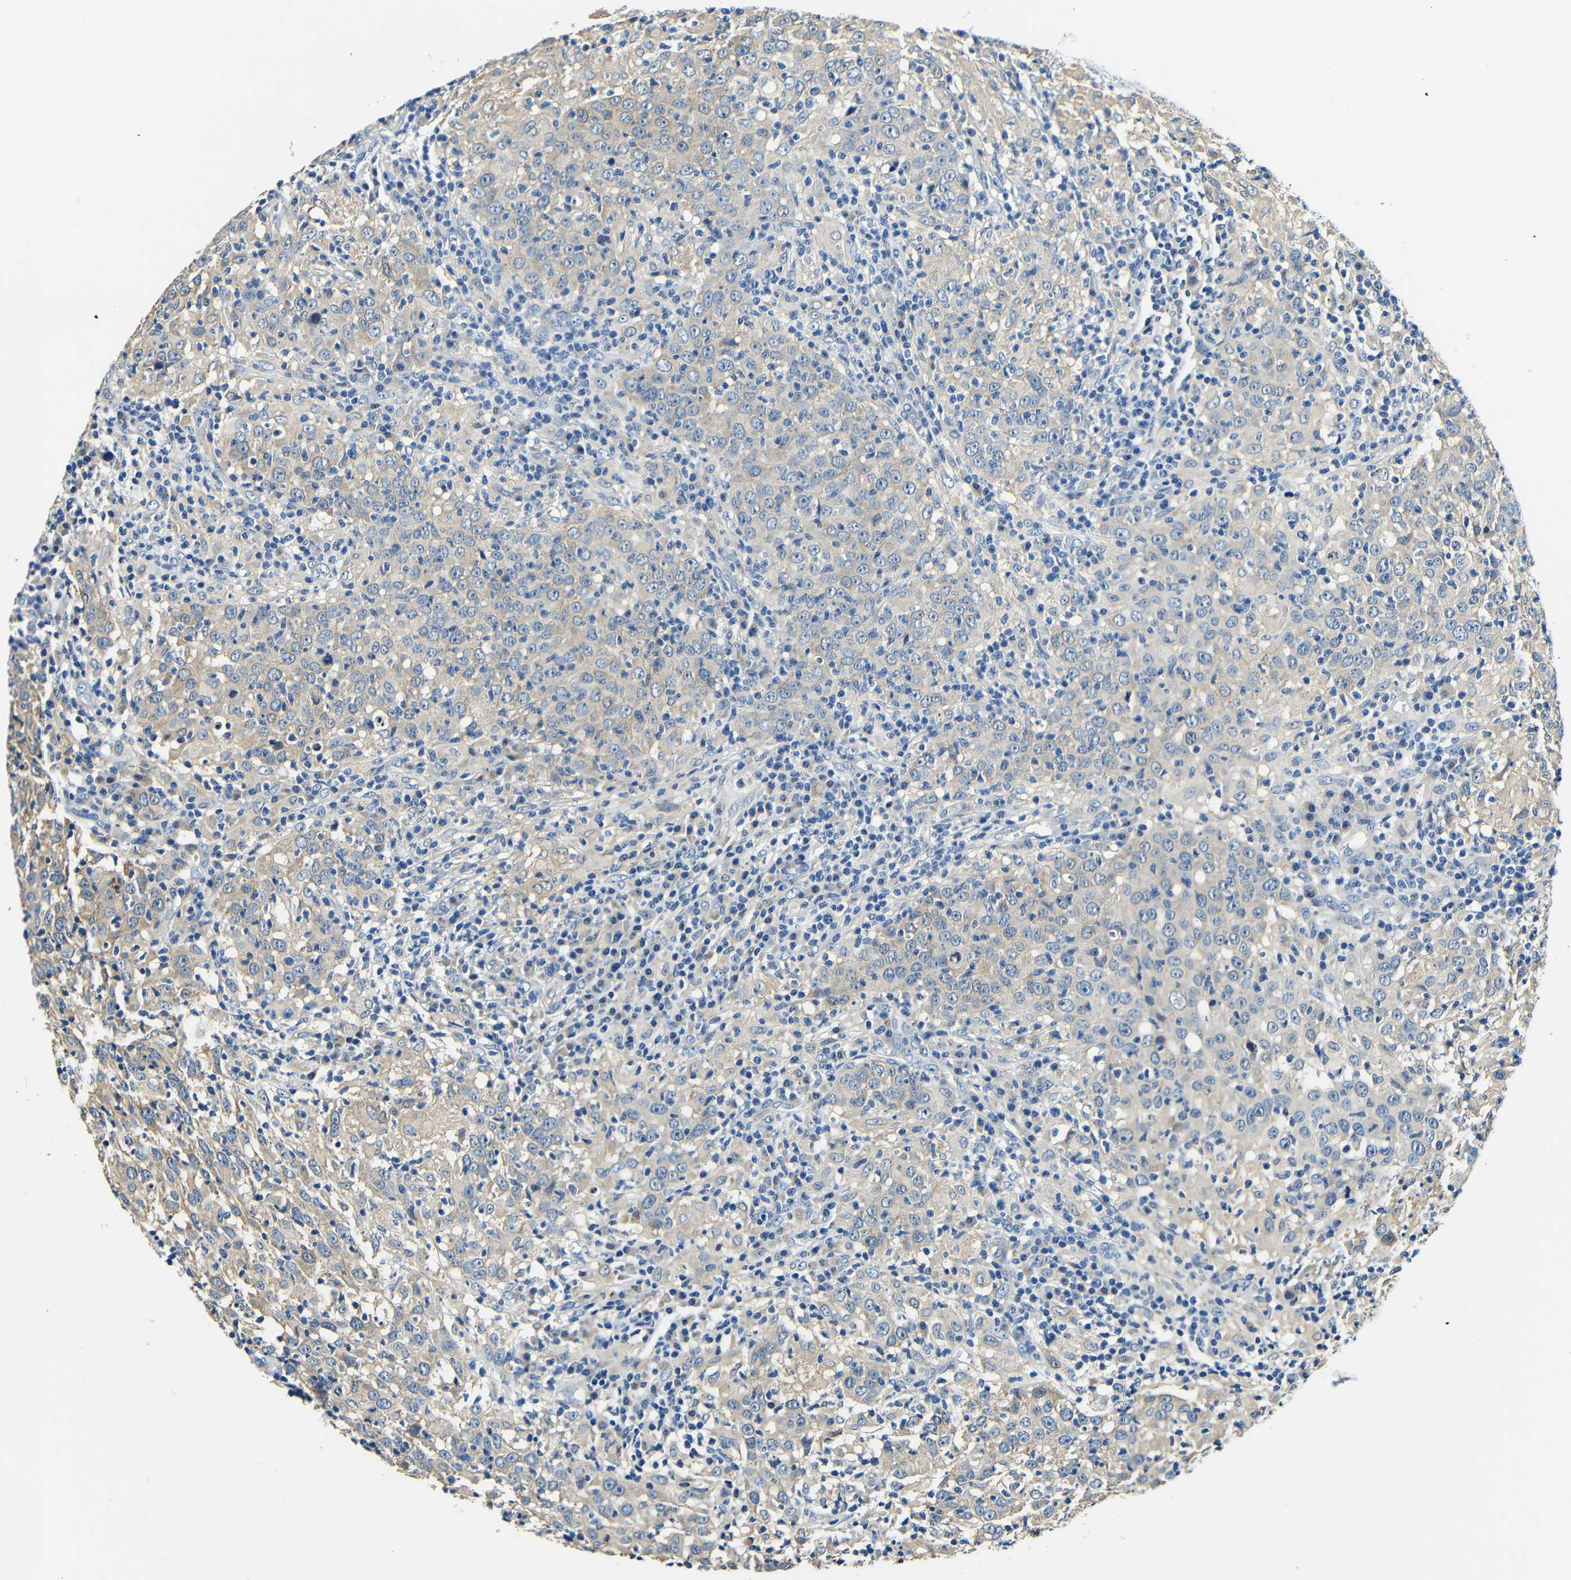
{"staining": {"intensity": "negative", "quantity": "none", "location": "none"}, "tissue": "head and neck cancer", "cell_type": "Tumor cells", "image_type": "cancer", "snomed": [{"axis": "morphology", "description": "Adenocarcinoma, NOS"}, {"axis": "topography", "description": "Salivary gland"}, {"axis": "topography", "description": "Head-Neck"}], "caption": "IHC micrograph of human head and neck cancer (adenocarcinoma) stained for a protein (brown), which reveals no expression in tumor cells.", "gene": "FMO5", "patient": {"sex": "female", "age": 65}}